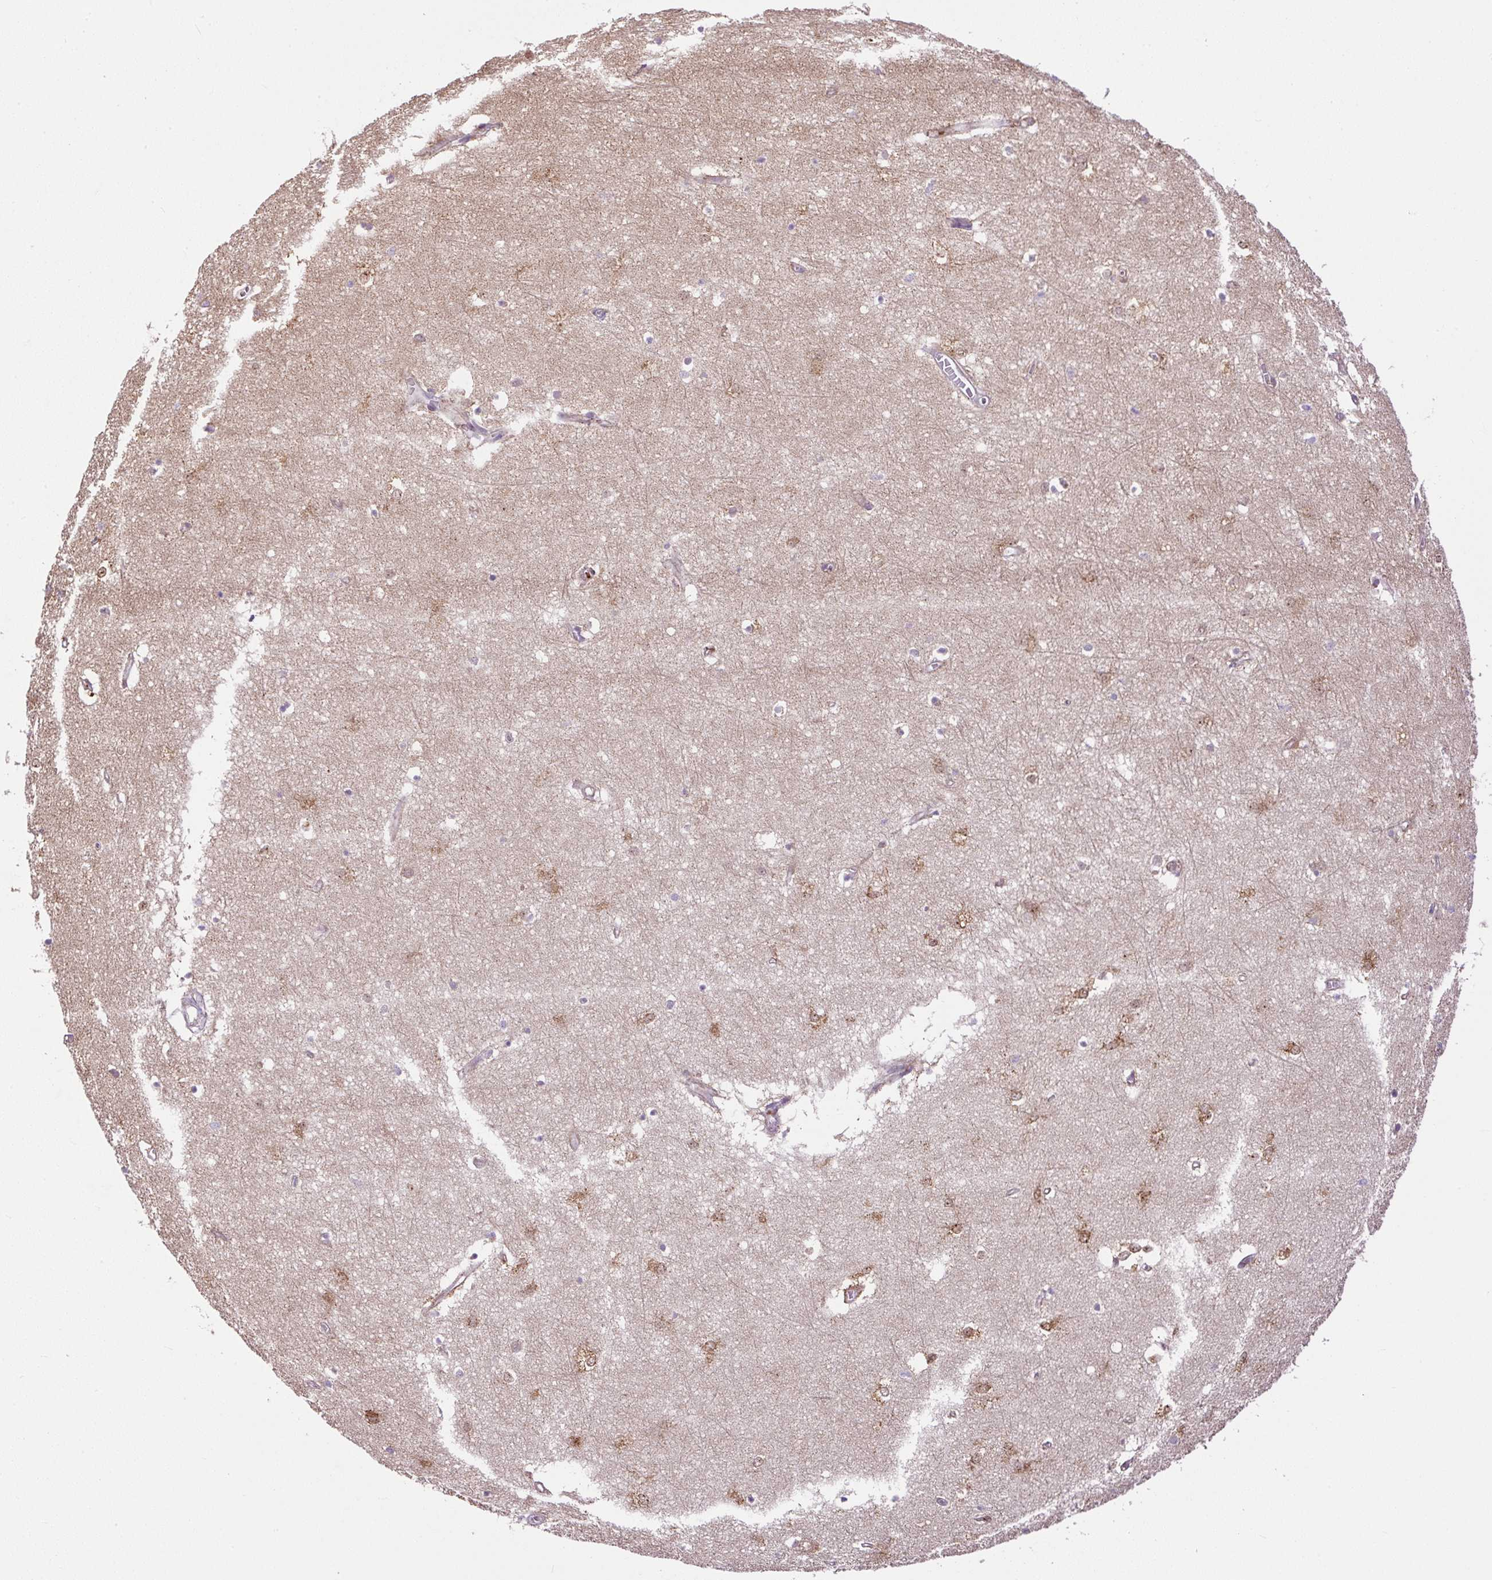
{"staining": {"intensity": "weak", "quantity": "<25%", "location": "cytoplasmic/membranous"}, "tissue": "hippocampus", "cell_type": "Glial cells", "image_type": "normal", "snomed": [{"axis": "morphology", "description": "Normal tissue, NOS"}, {"axis": "topography", "description": "Hippocampus"}], "caption": "Immunohistochemistry (IHC) photomicrograph of normal hippocampus stained for a protein (brown), which displays no positivity in glial cells.", "gene": "PPME1", "patient": {"sex": "female", "age": 64}}